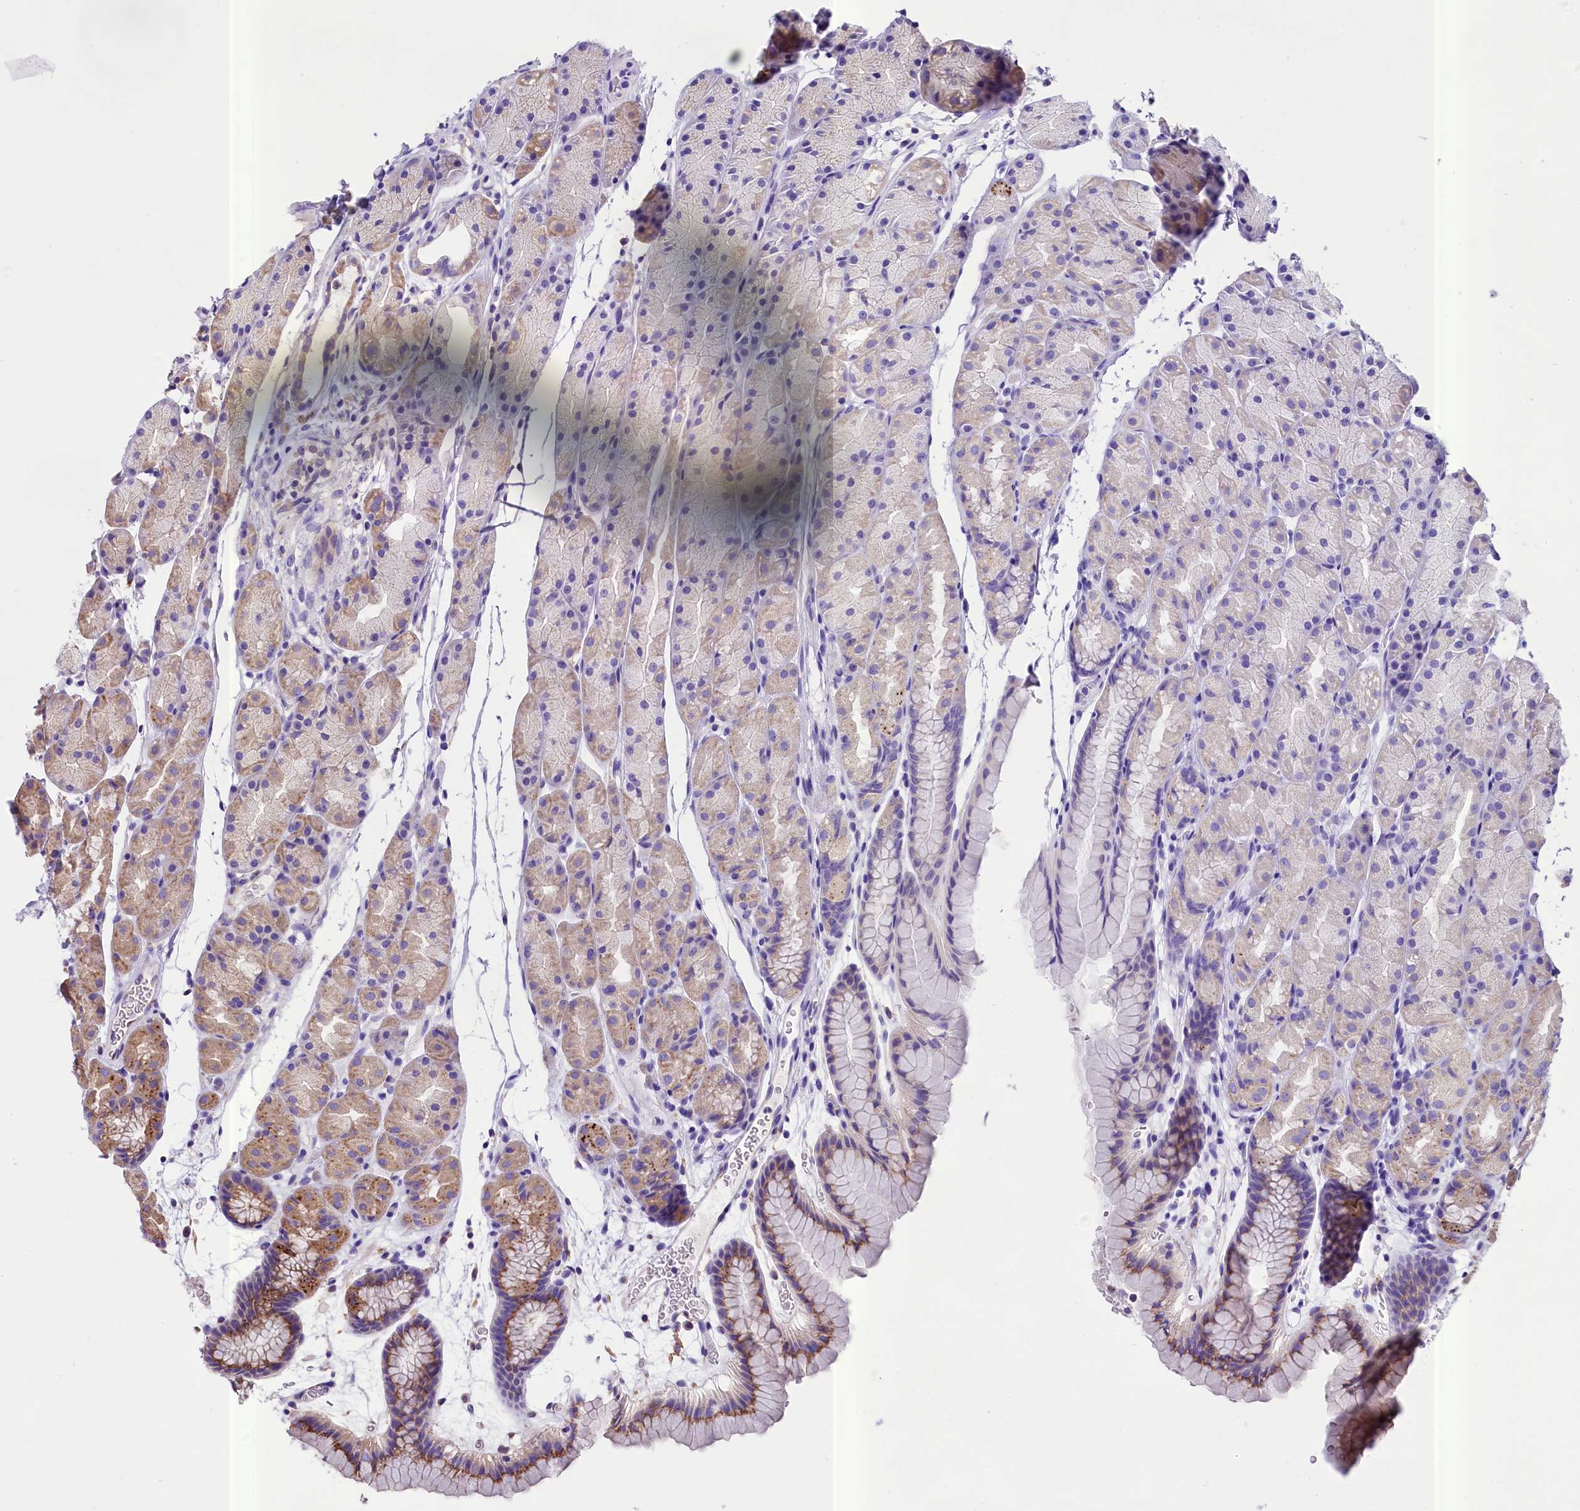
{"staining": {"intensity": "moderate", "quantity": "<25%", "location": "cytoplasmic/membranous"}, "tissue": "stomach", "cell_type": "Glandular cells", "image_type": "normal", "snomed": [{"axis": "morphology", "description": "Normal tissue, NOS"}, {"axis": "topography", "description": "Stomach, upper"}, {"axis": "topography", "description": "Stomach"}], "caption": "Protein staining displays moderate cytoplasmic/membranous expression in approximately <25% of glandular cells in benign stomach. Immunohistochemistry stains the protein in brown and the nuclei are stained blue.", "gene": "PEMT", "patient": {"sex": "male", "age": 47}}